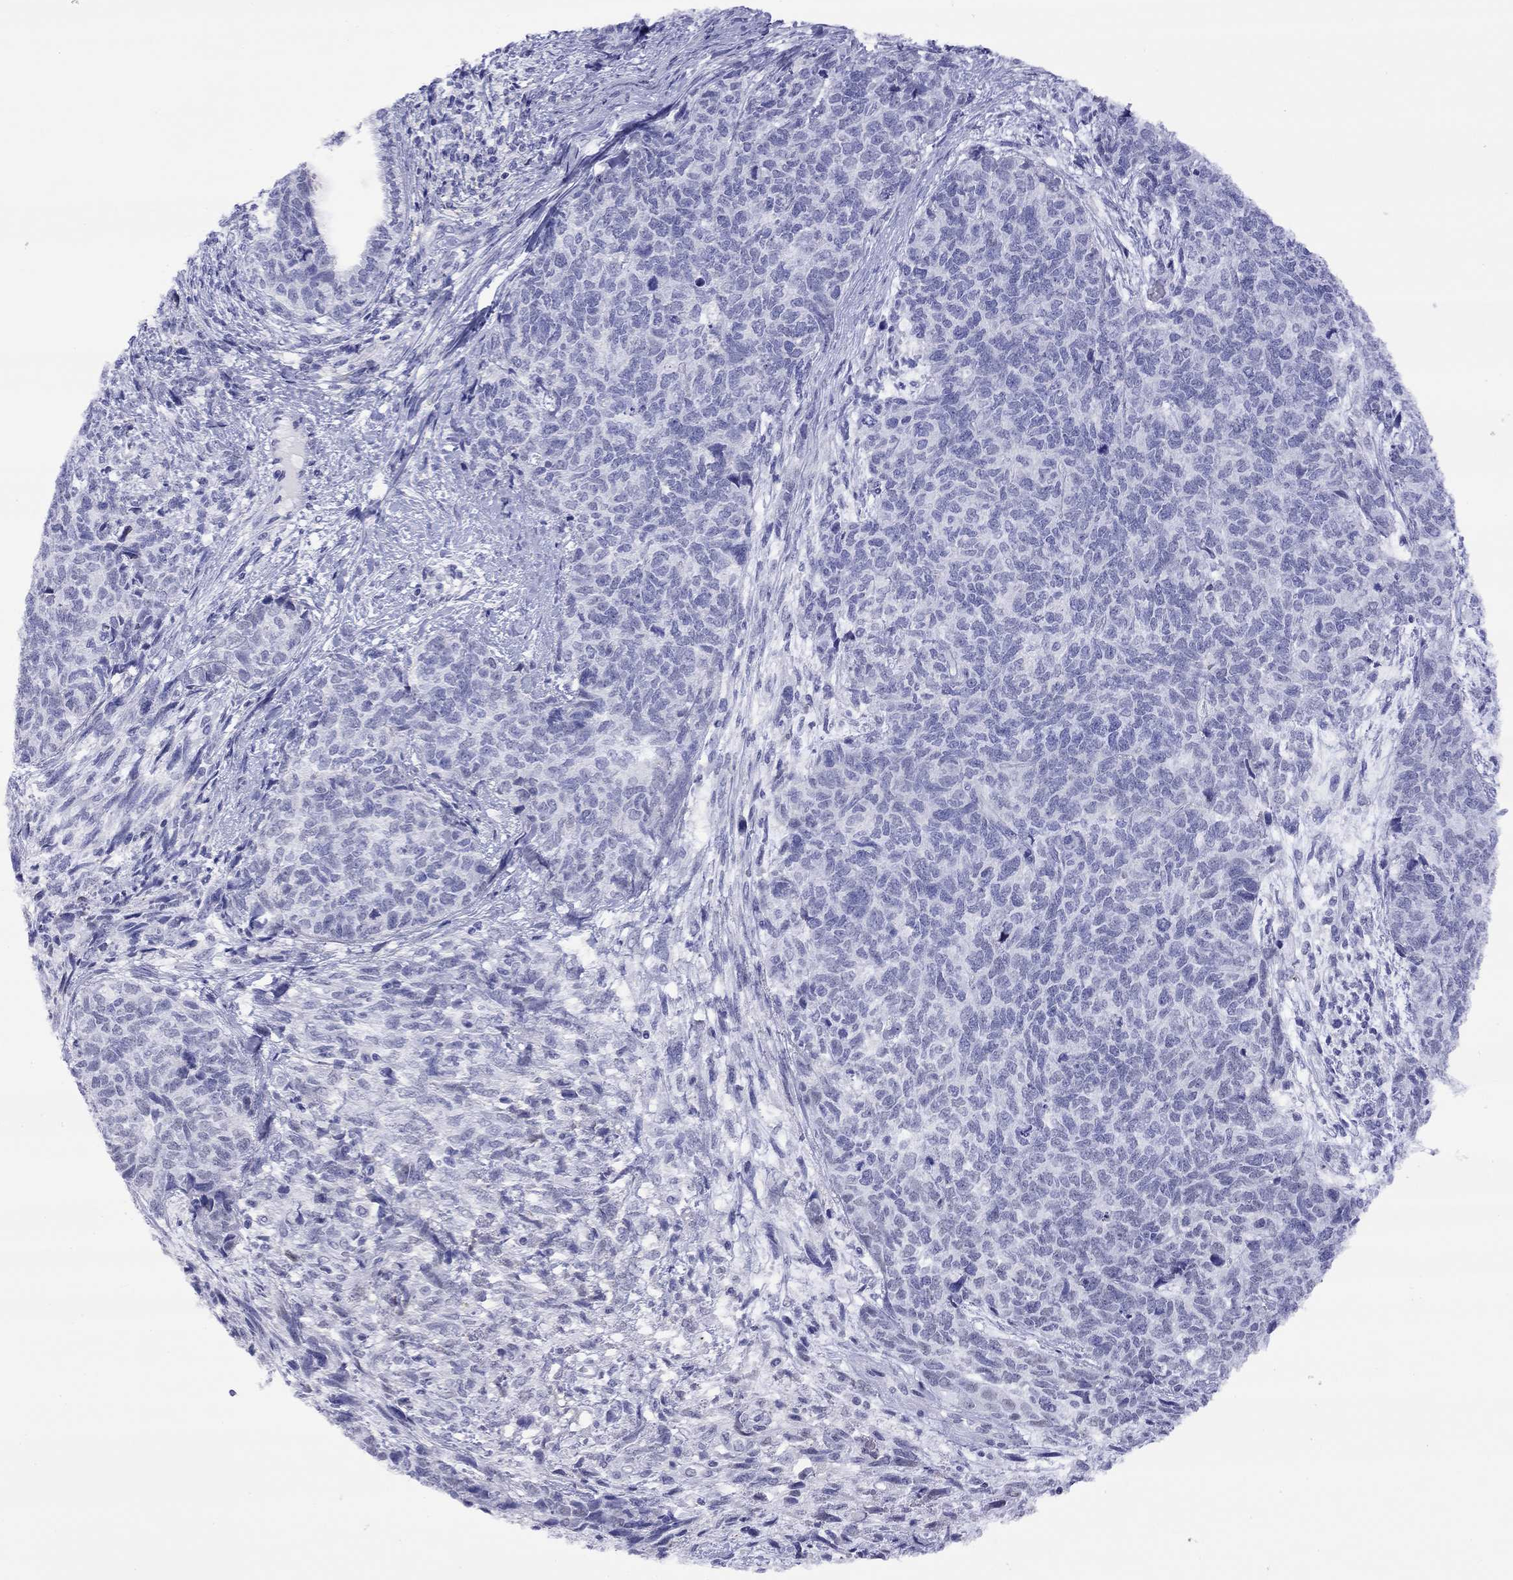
{"staining": {"intensity": "negative", "quantity": "none", "location": "none"}, "tissue": "cervical cancer", "cell_type": "Tumor cells", "image_type": "cancer", "snomed": [{"axis": "morphology", "description": "Squamous cell carcinoma, NOS"}, {"axis": "topography", "description": "Cervix"}], "caption": "This is an IHC histopathology image of human cervical cancer (squamous cell carcinoma). There is no expression in tumor cells.", "gene": "SLC30A8", "patient": {"sex": "female", "age": 63}}